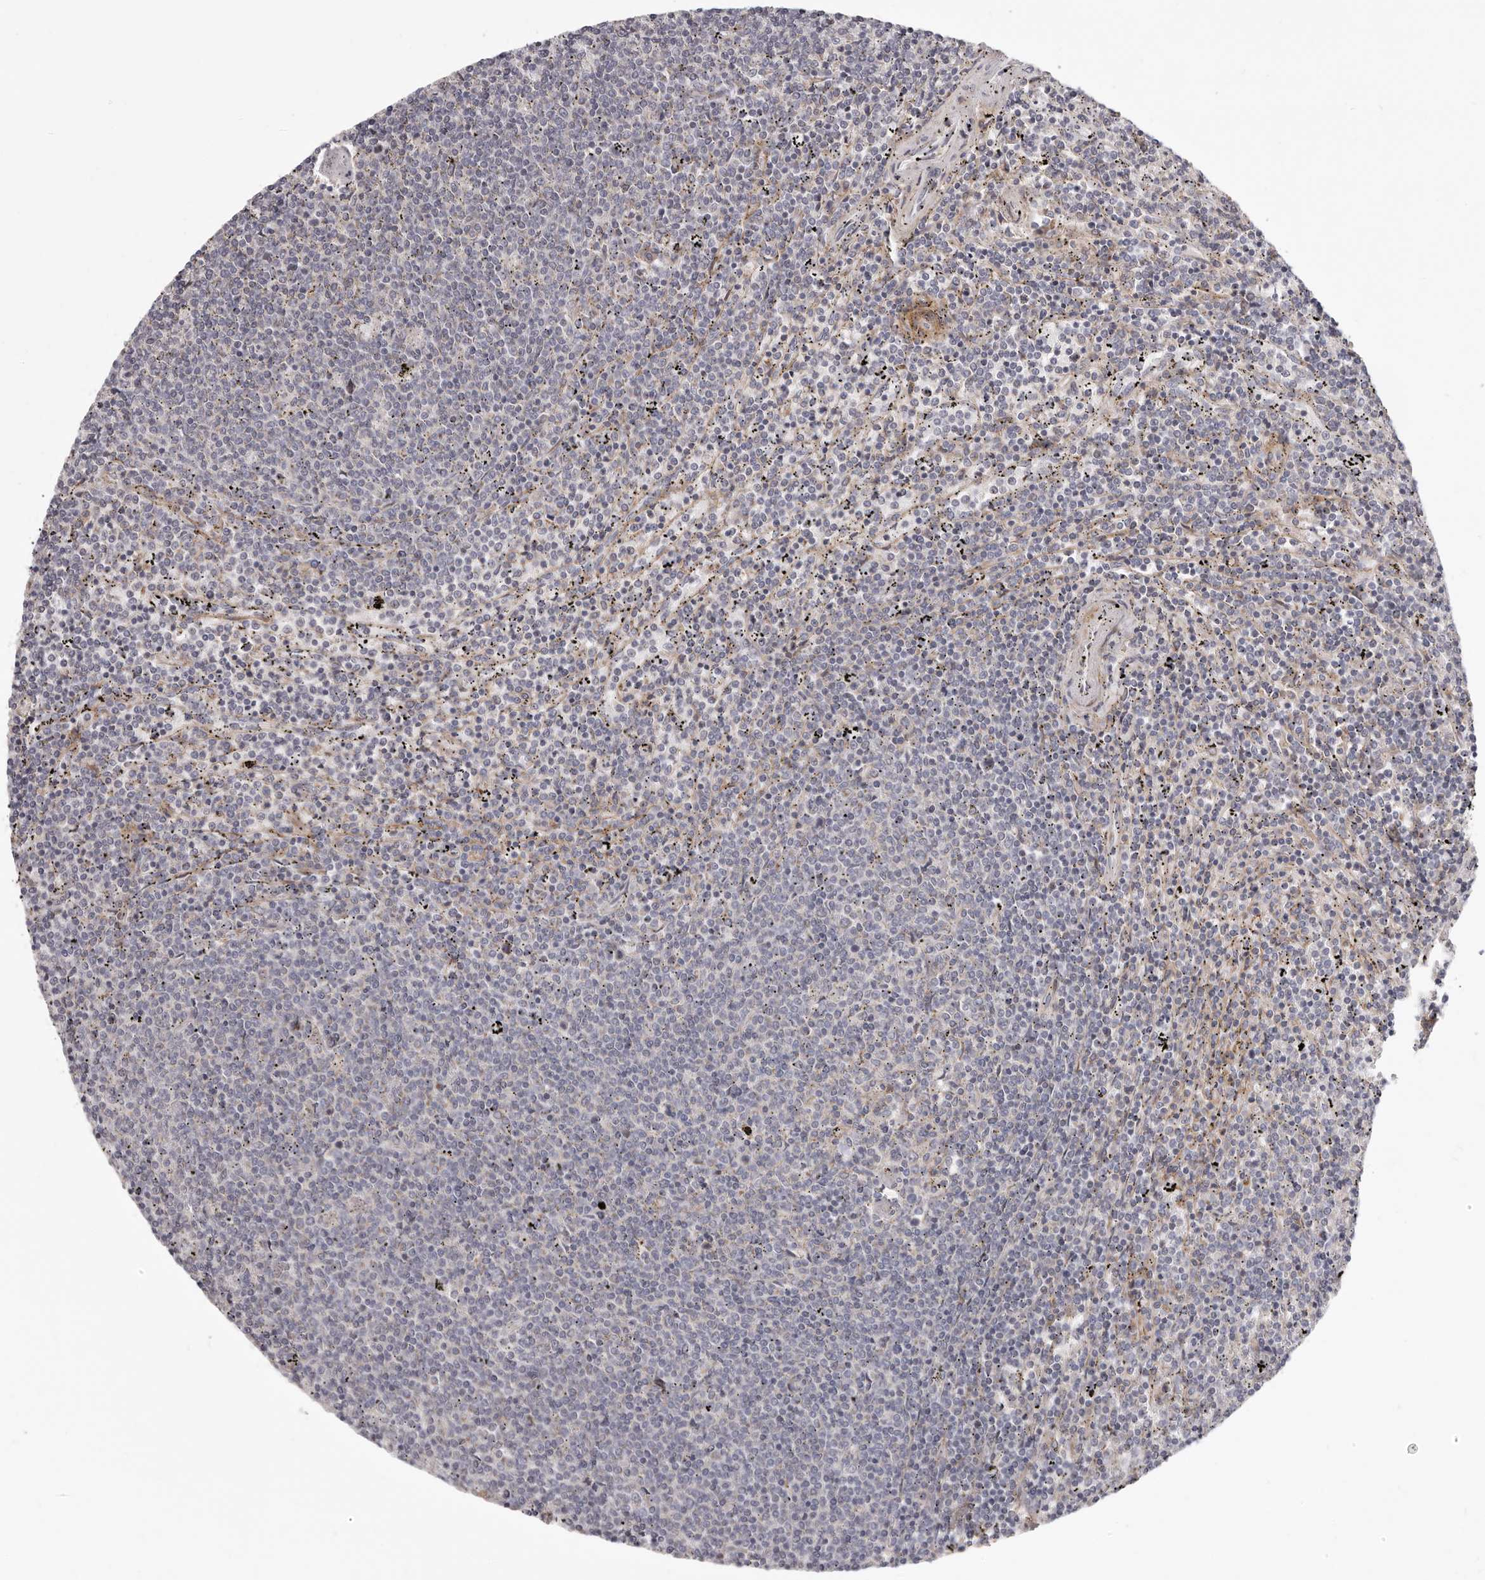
{"staining": {"intensity": "negative", "quantity": "none", "location": "none"}, "tissue": "lymphoma", "cell_type": "Tumor cells", "image_type": "cancer", "snomed": [{"axis": "morphology", "description": "Malignant lymphoma, non-Hodgkin's type, Low grade"}, {"axis": "topography", "description": "Spleen"}], "caption": "High power microscopy micrograph of an immunohistochemistry histopathology image of malignant lymphoma, non-Hodgkin's type (low-grade), revealing no significant expression in tumor cells.", "gene": "MRPS10", "patient": {"sex": "female", "age": 50}}